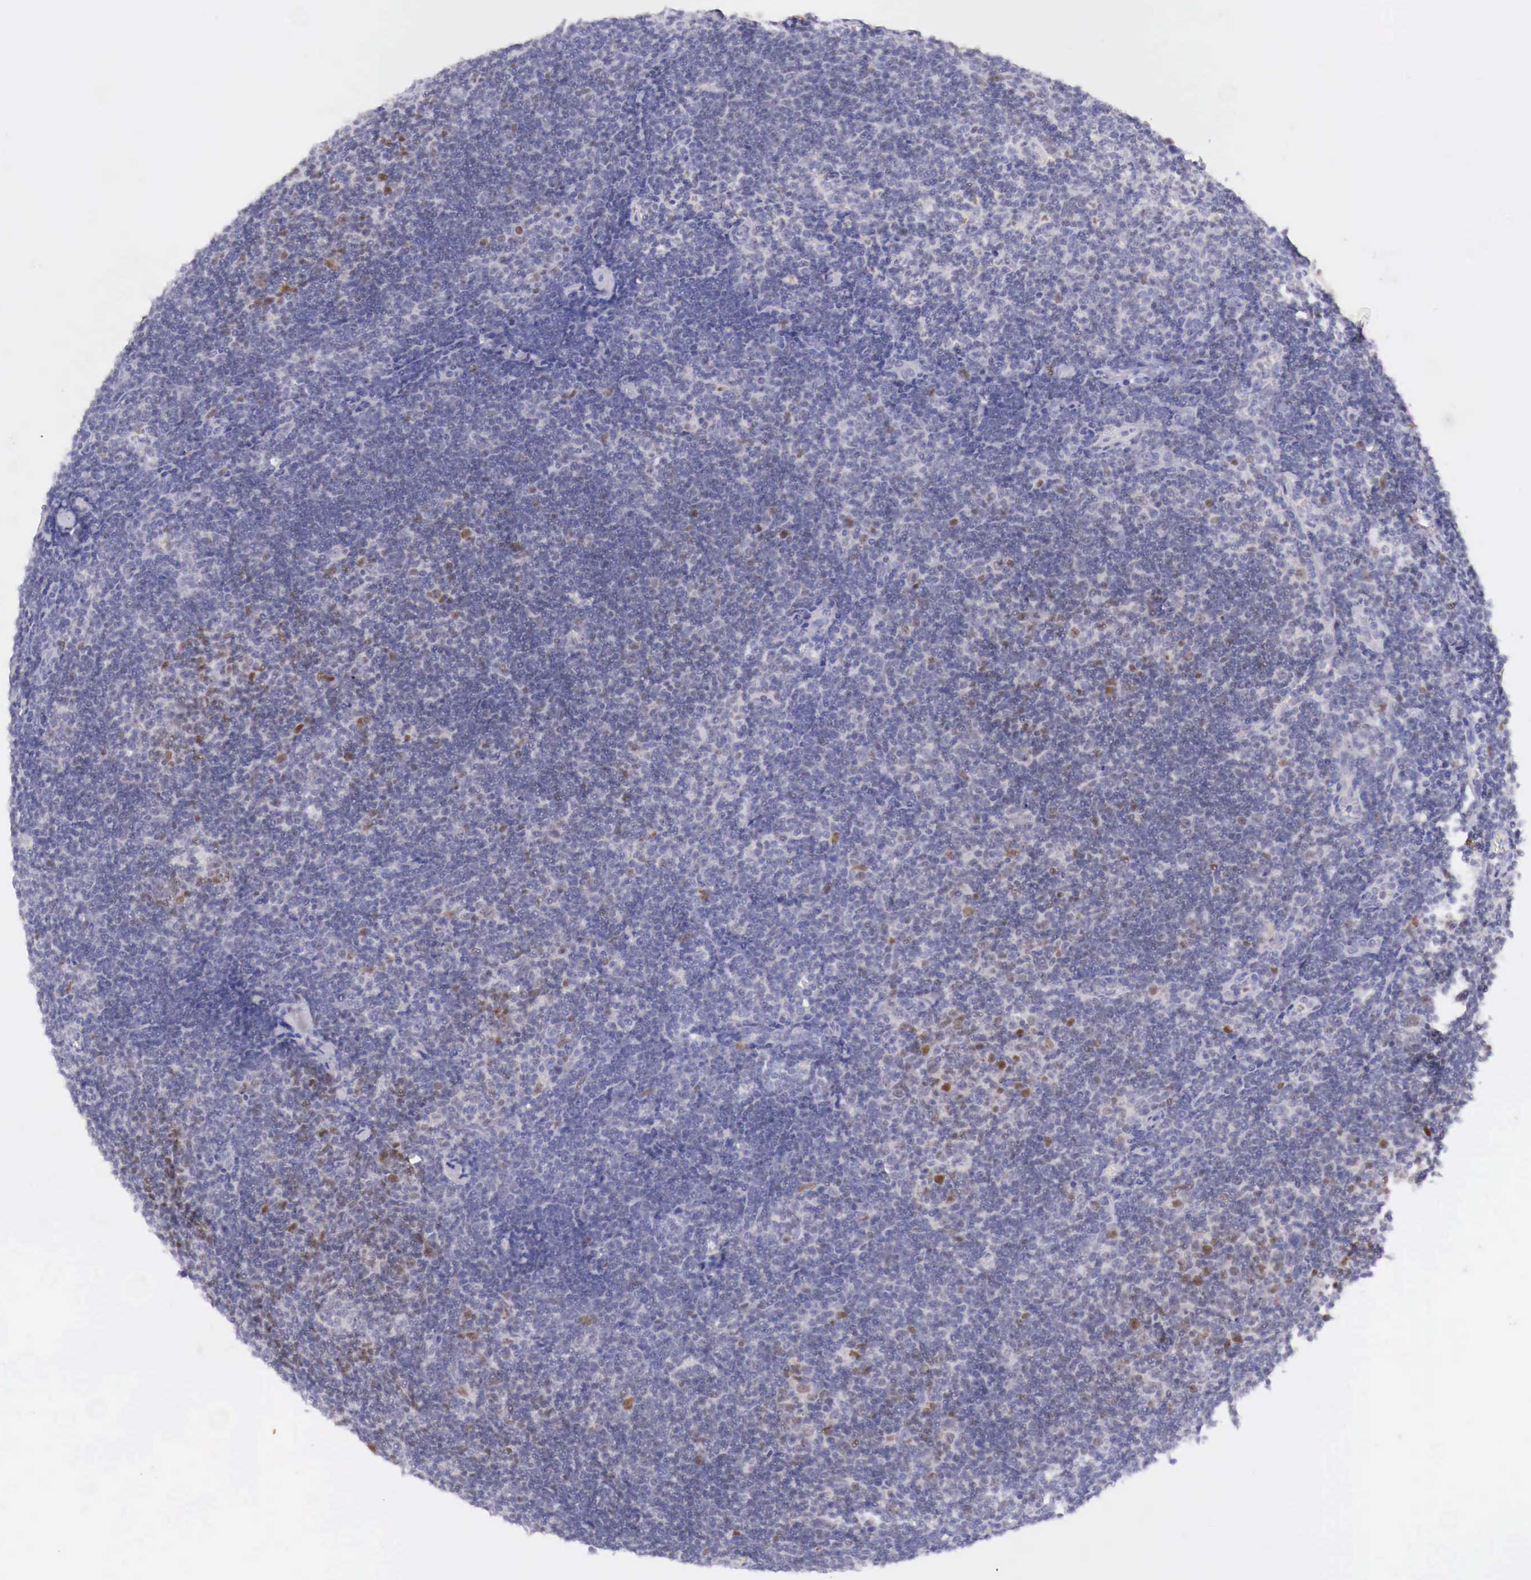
{"staining": {"intensity": "moderate", "quantity": "<25%", "location": "nuclear"}, "tissue": "lymphoma", "cell_type": "Tumor cells", "image_type": "cancer", "snomed": [{"axis": "morphology", "description": "Malignant lymphoma, non-Hodgkin's type, Low grade"}, {"axis": "topography", "description": "Lymph node"}], "caption": "Human lymphoma stained with a brown dye demonstrates moderate nuclear positive expression in about <25% of tumor cells.", "gene": "BCL6", "patient": {"sex": "male", "age": 49}}